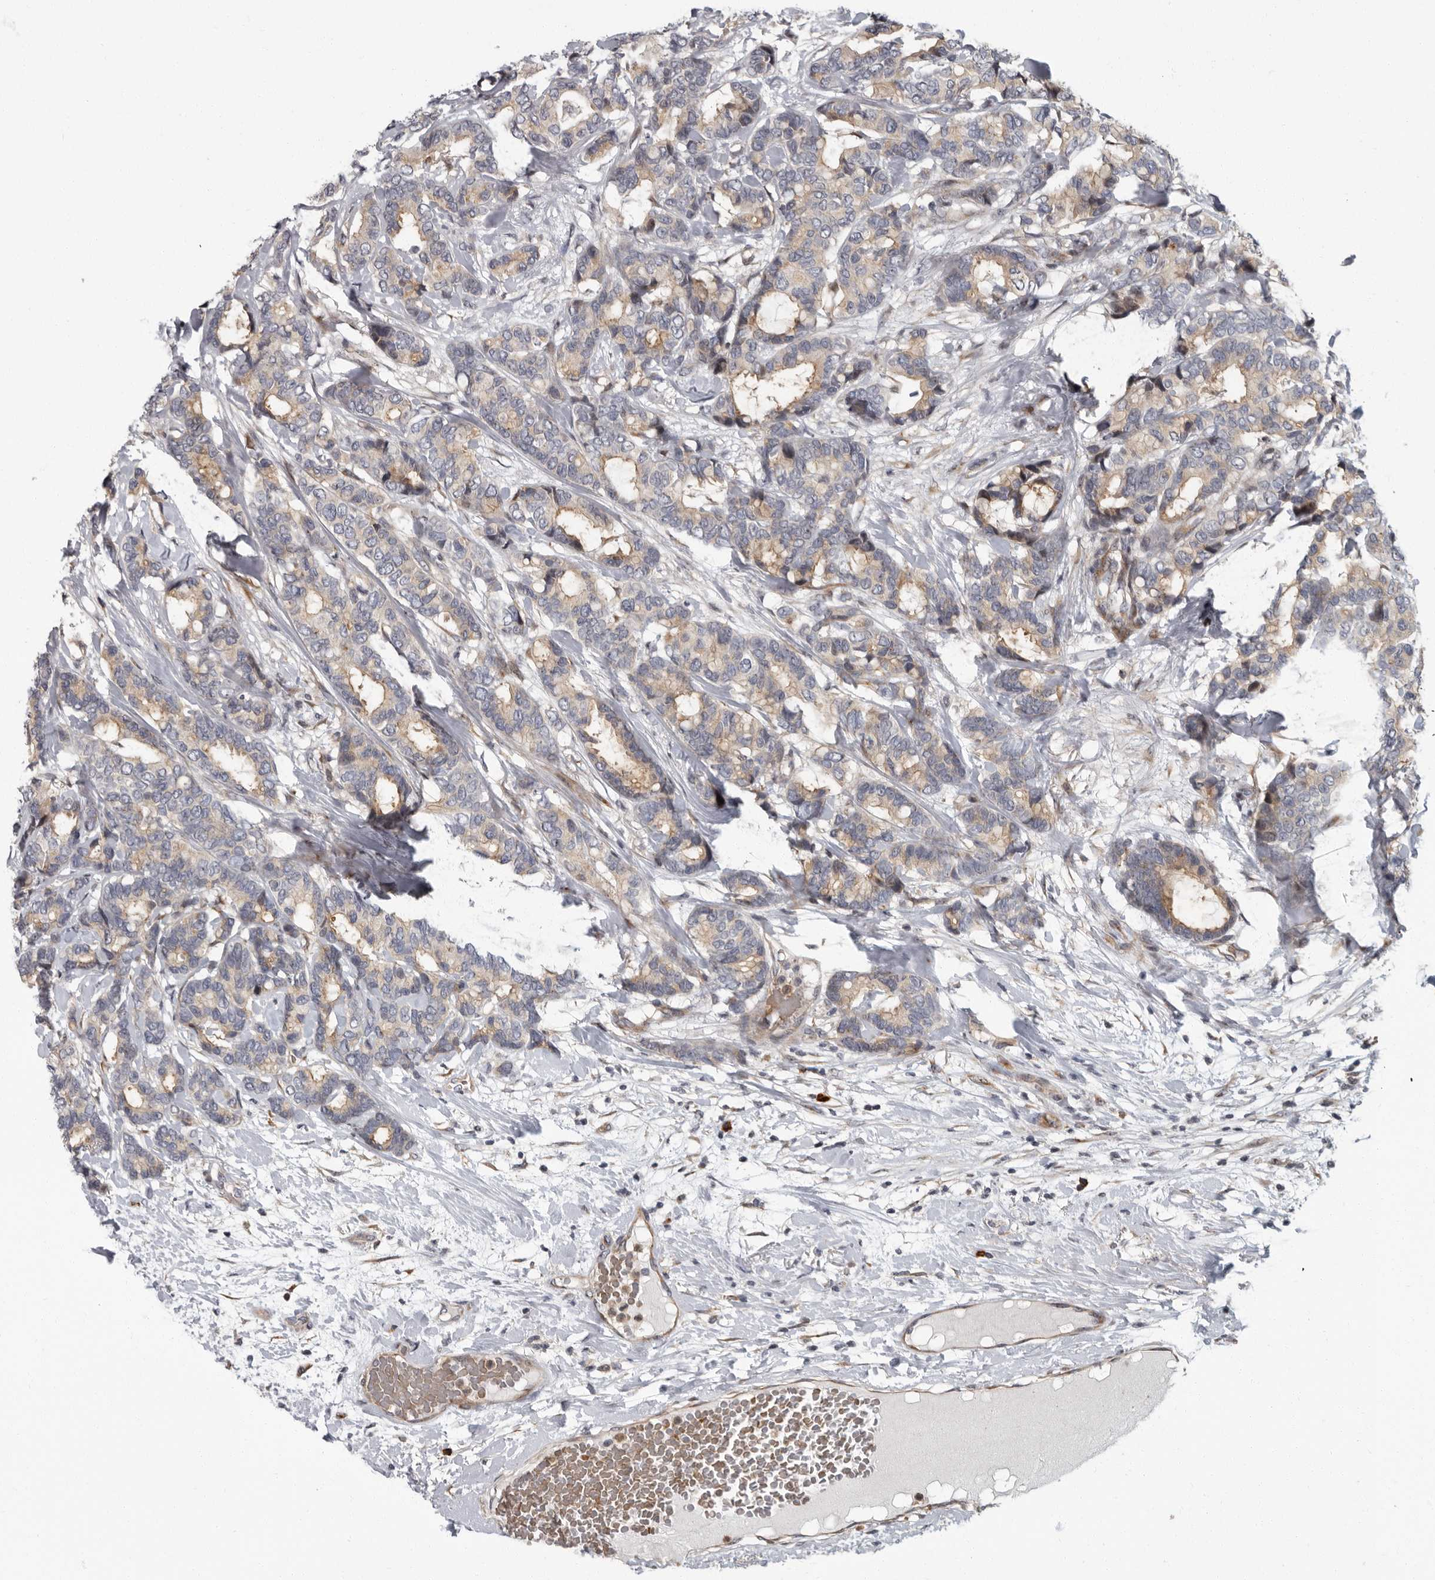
{"staining": {"intensity": "weak", "quantity": "25%-75%", "location": "cytoplasmic/membranous"}, "tissue": "breast cancer", "cell_type": "Tumor cells", "image_type": "cancer", "snomed": [{"axis": "morphology", "description": "Duct carcinoma"}, {"axis": "topography", "description": "Breast"}], "caption": "Immunohistochemical staining of human intraductal carcinoma (breast) displays weak cytoplasmic/membranous protein positivity in about 25%-75% of tumor cells.", "gene": "PDCD11", "patient": {"sex": "female", "age": 87}}